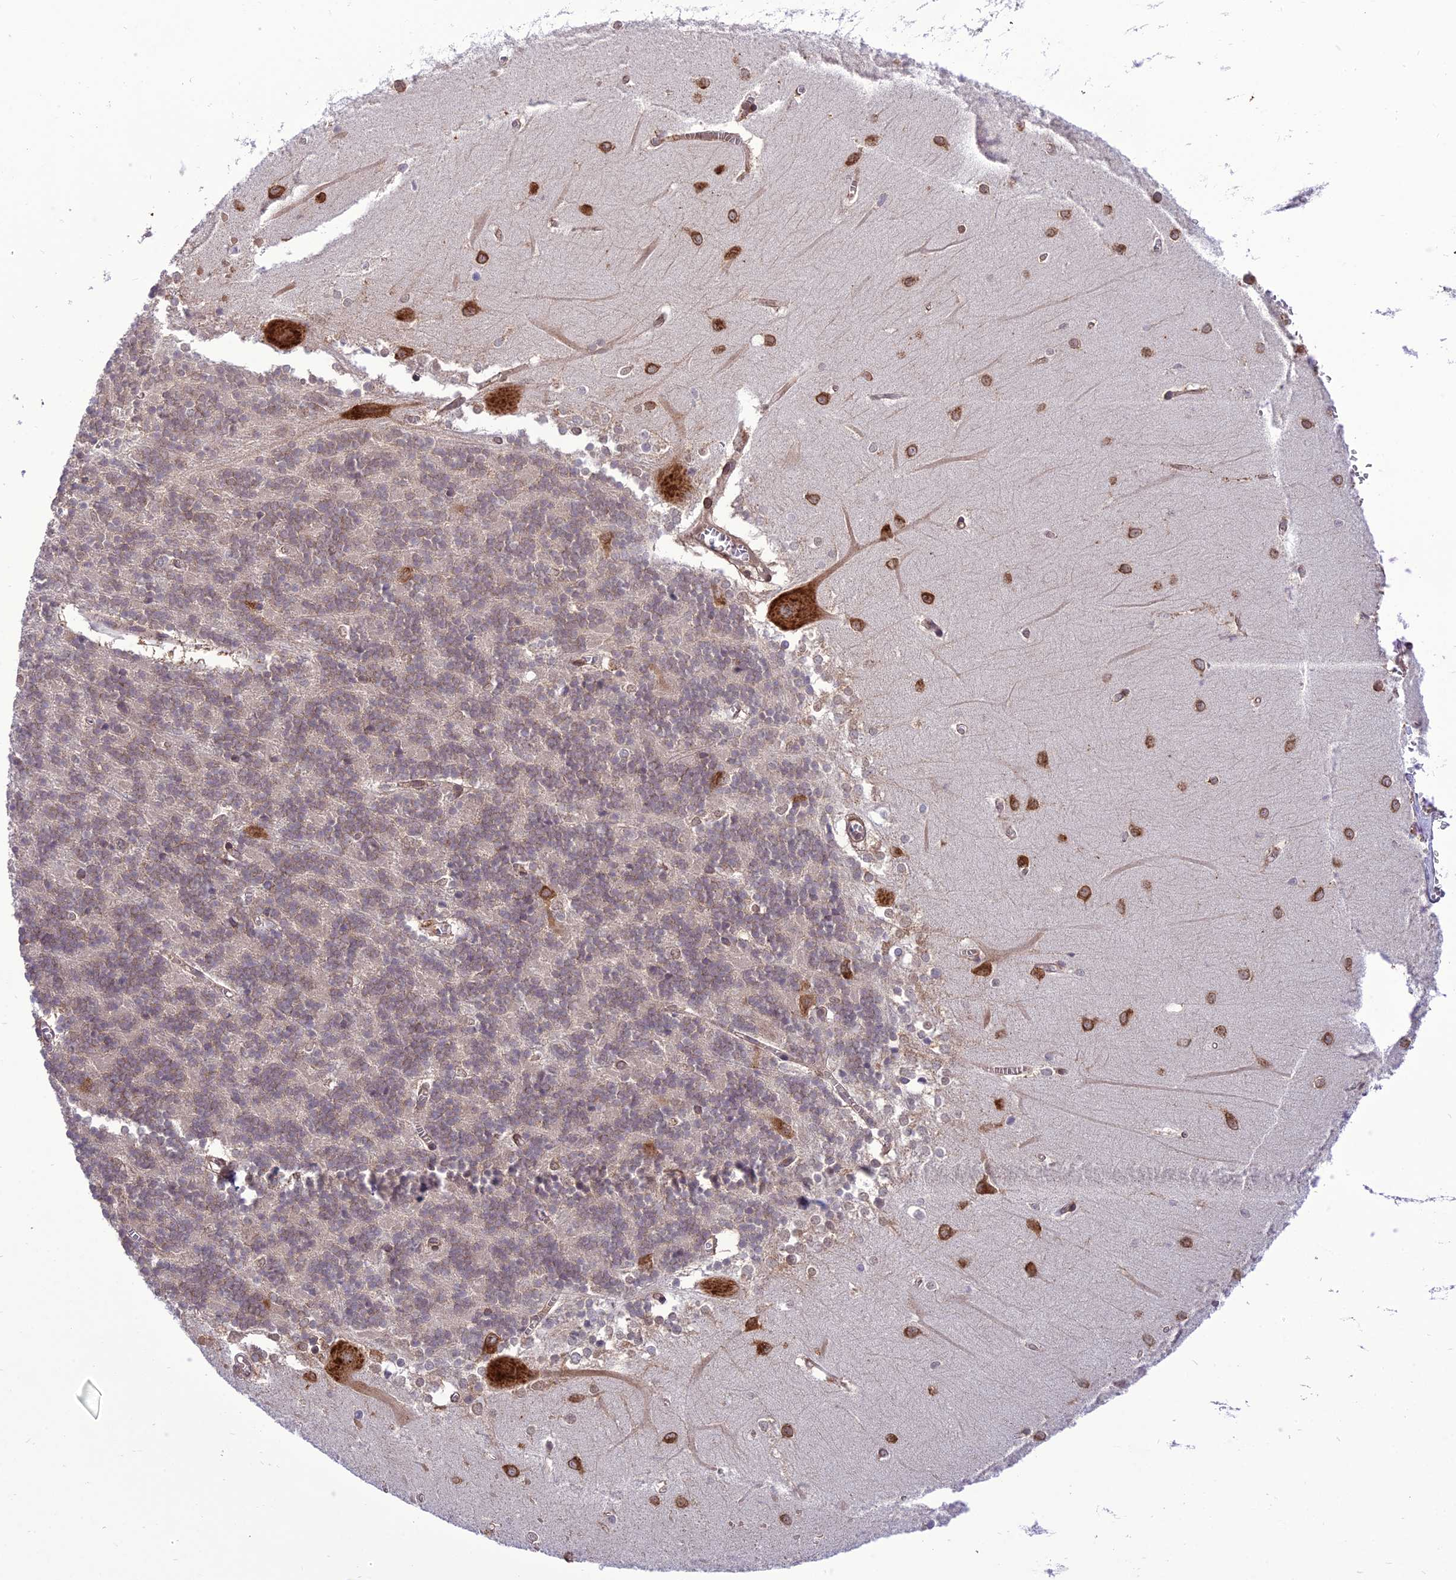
{"staining": {"intensity": "weak", "quantity": "25%-75%", "location": "cytoplasmic/membranous"}, "tissue": "cerebellum", "cell_type": "Cells in granular layer", "image_type": "normal", "snomed": [{"axis": "morphology", "description": "Normal tissue, NOS"}, {"axis": "topography", "description": "Cerebellum"}], "caption": "Cerebellum stained with DAB (3,3'-diaminobenzidine) immunohistochemistry exhibits low levels of weak cytoplasmic/membranous staining in approximately 25%-75% of cells in granular layer.", "gene": "DHCR7", "patient": {"sex": "male", "age": 37}}